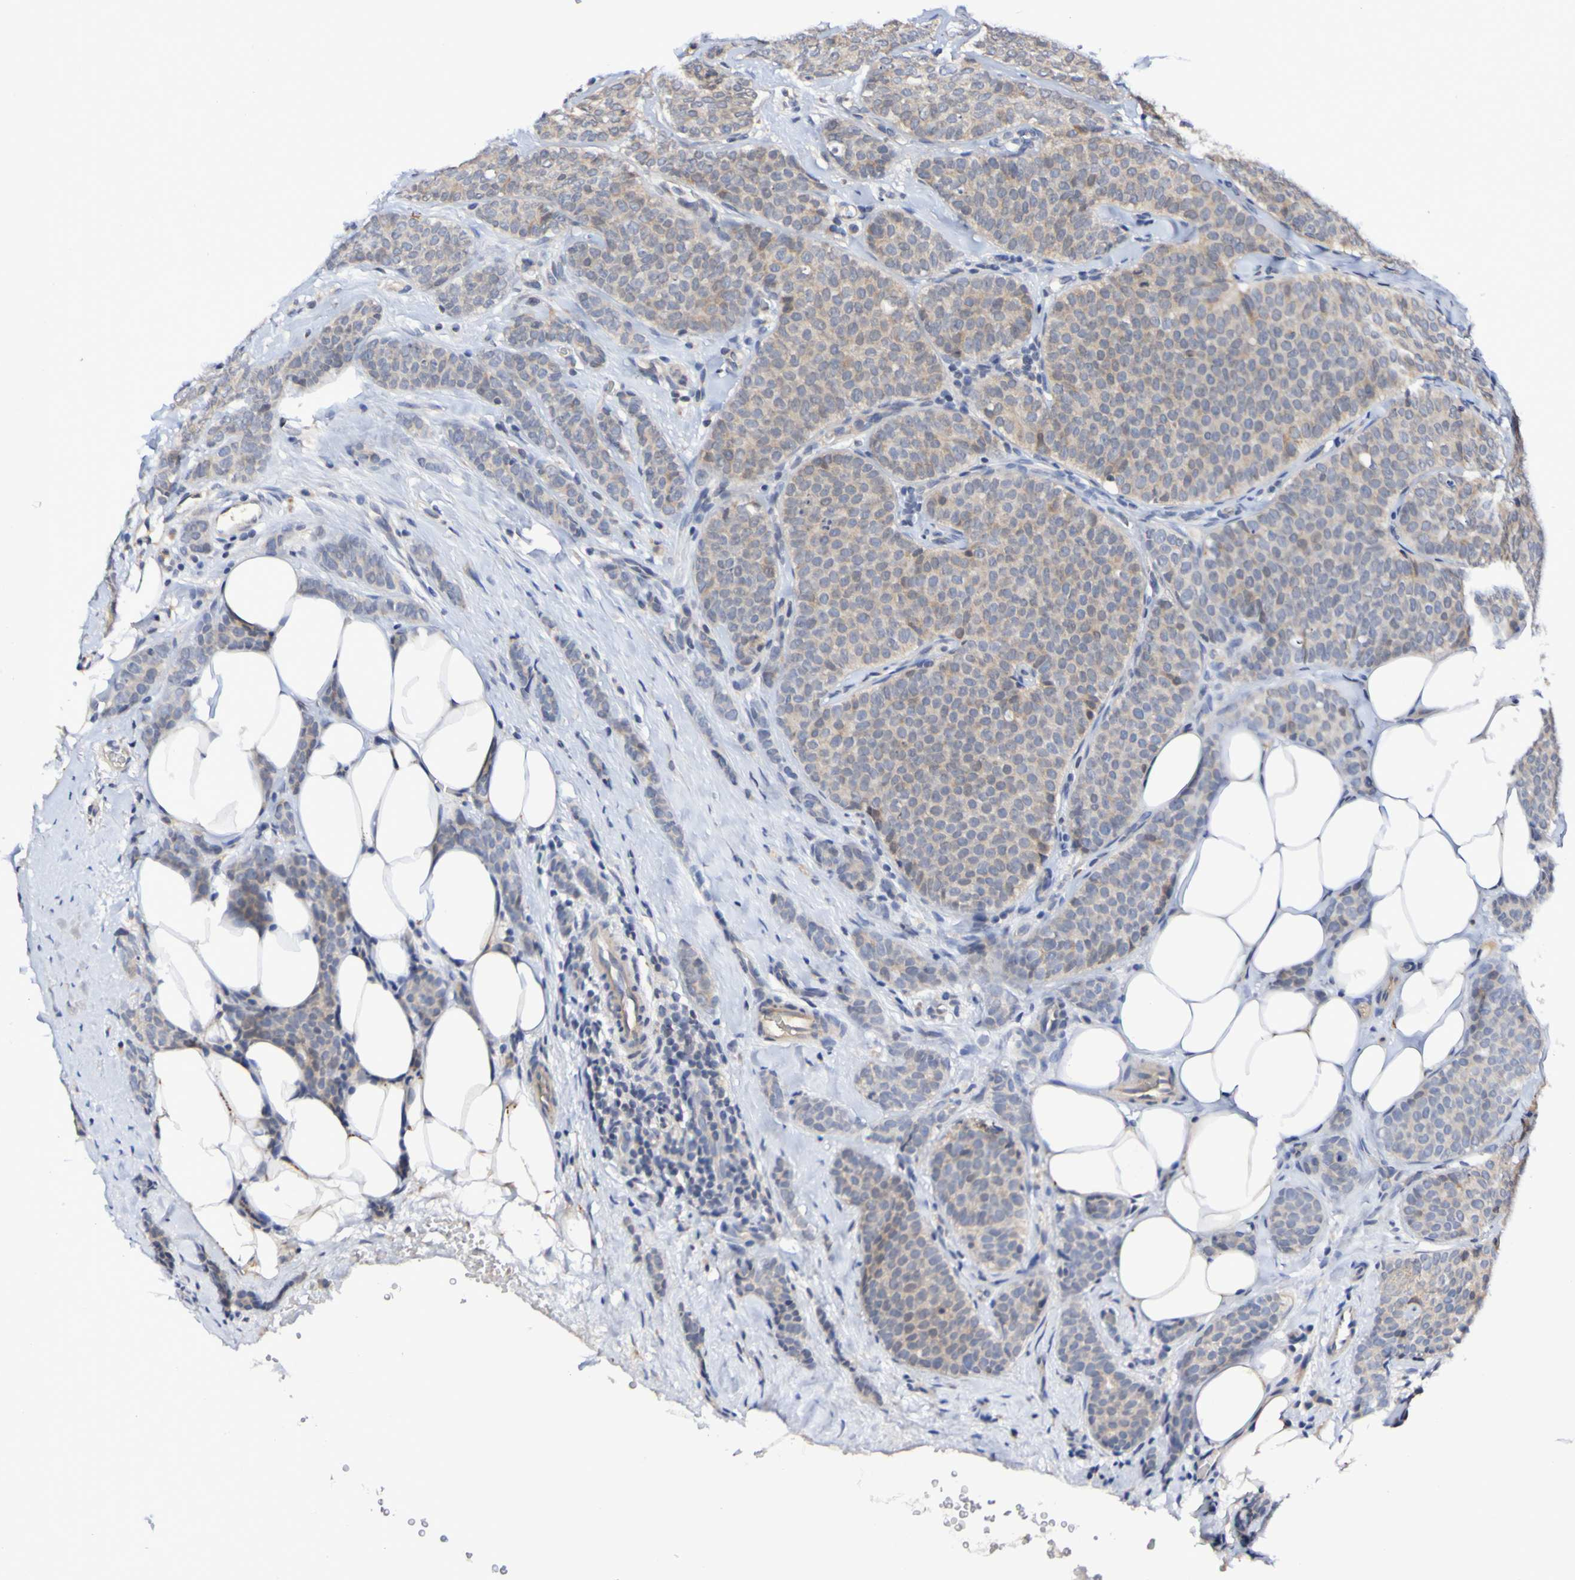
{"staining": {"intensity": "weak", "quantity": ">75%", "location": "cytoplasmic/membranous"}, "tissue": "breast cancer", "cell_type": "Tumor cells", "image_type": "cancer", "snomed": [{"axis": "morphology", "description": "Lobular carcinoma"}, {"axis": "topography", "description": "Skin"}, {"axis": "topography", "description": "Breast"}], "caption": "This histopathology image shows breast cancer (lobular carcinoma) stained with immunohistochemistry to label a protein in brown. The cytoplasmic/membranous of tumor cells show weak positivity for the protein. Nuclei are counter-stained blue.", "gene": "PTP4A2", "patient": {"sex": "female", "age": 46}}